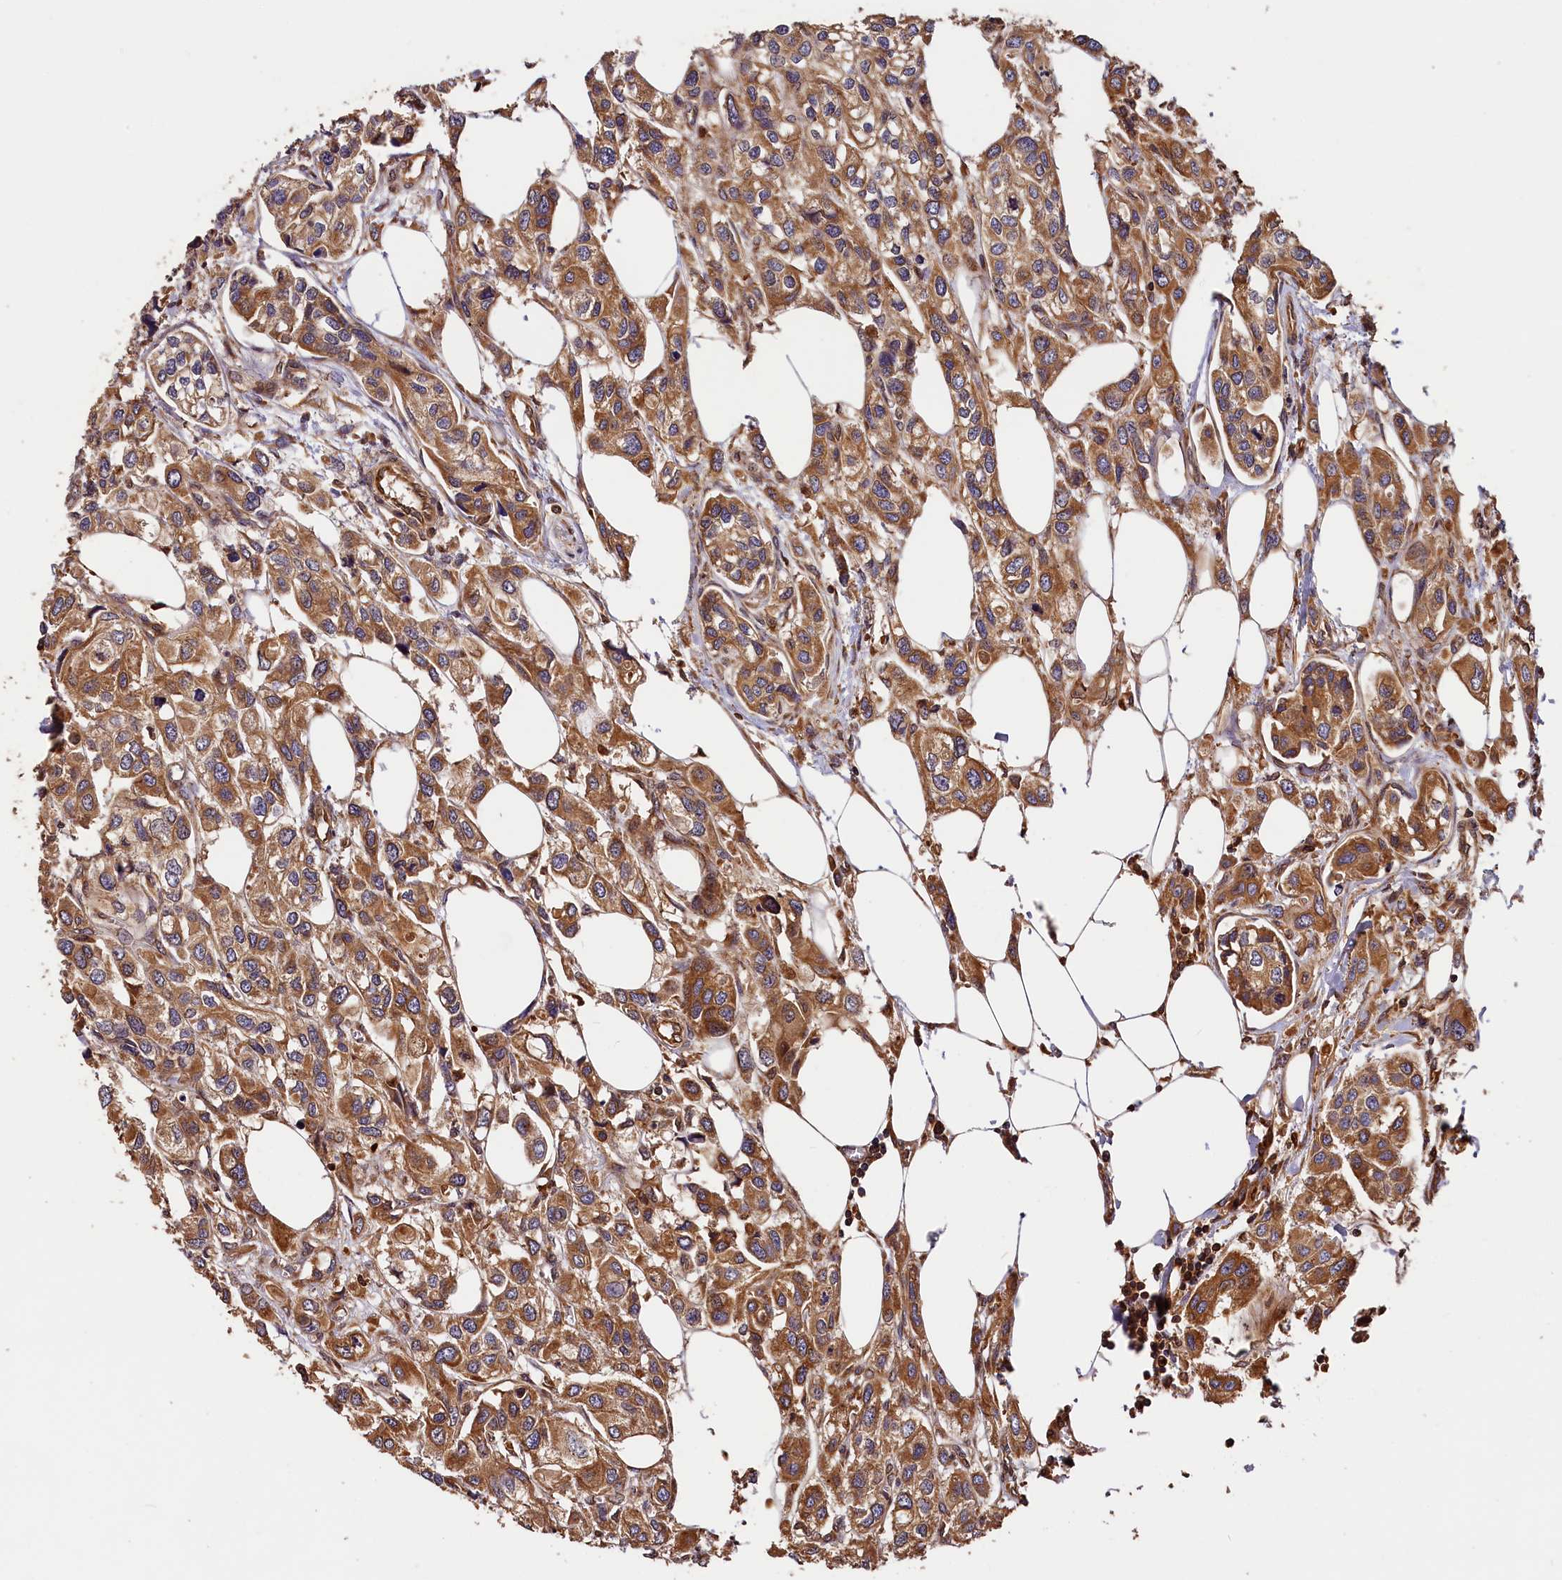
{"staining": {"intensity": "moderate", "quantity": ">75%", "location": "cytoplasmic/membranous"}, "tissue": "urothelial cancer", "cell_type": "Tumor cells", "image_type": "cancer", "snomed": [{"axis": "morphology", "description": "Urothelial carcinoma, High grade"}, {"axis": "topography", "description": "Urinary bladder"}], "caption": "A micrograph showing moderate cytoplasmic/membranous expression in about >75% of tumor cells in urothelial cancer, as visualized by brown immunohistochemical staining.", "gene": "HMOX2", "patient": {"sex": "male", "age": 67}}